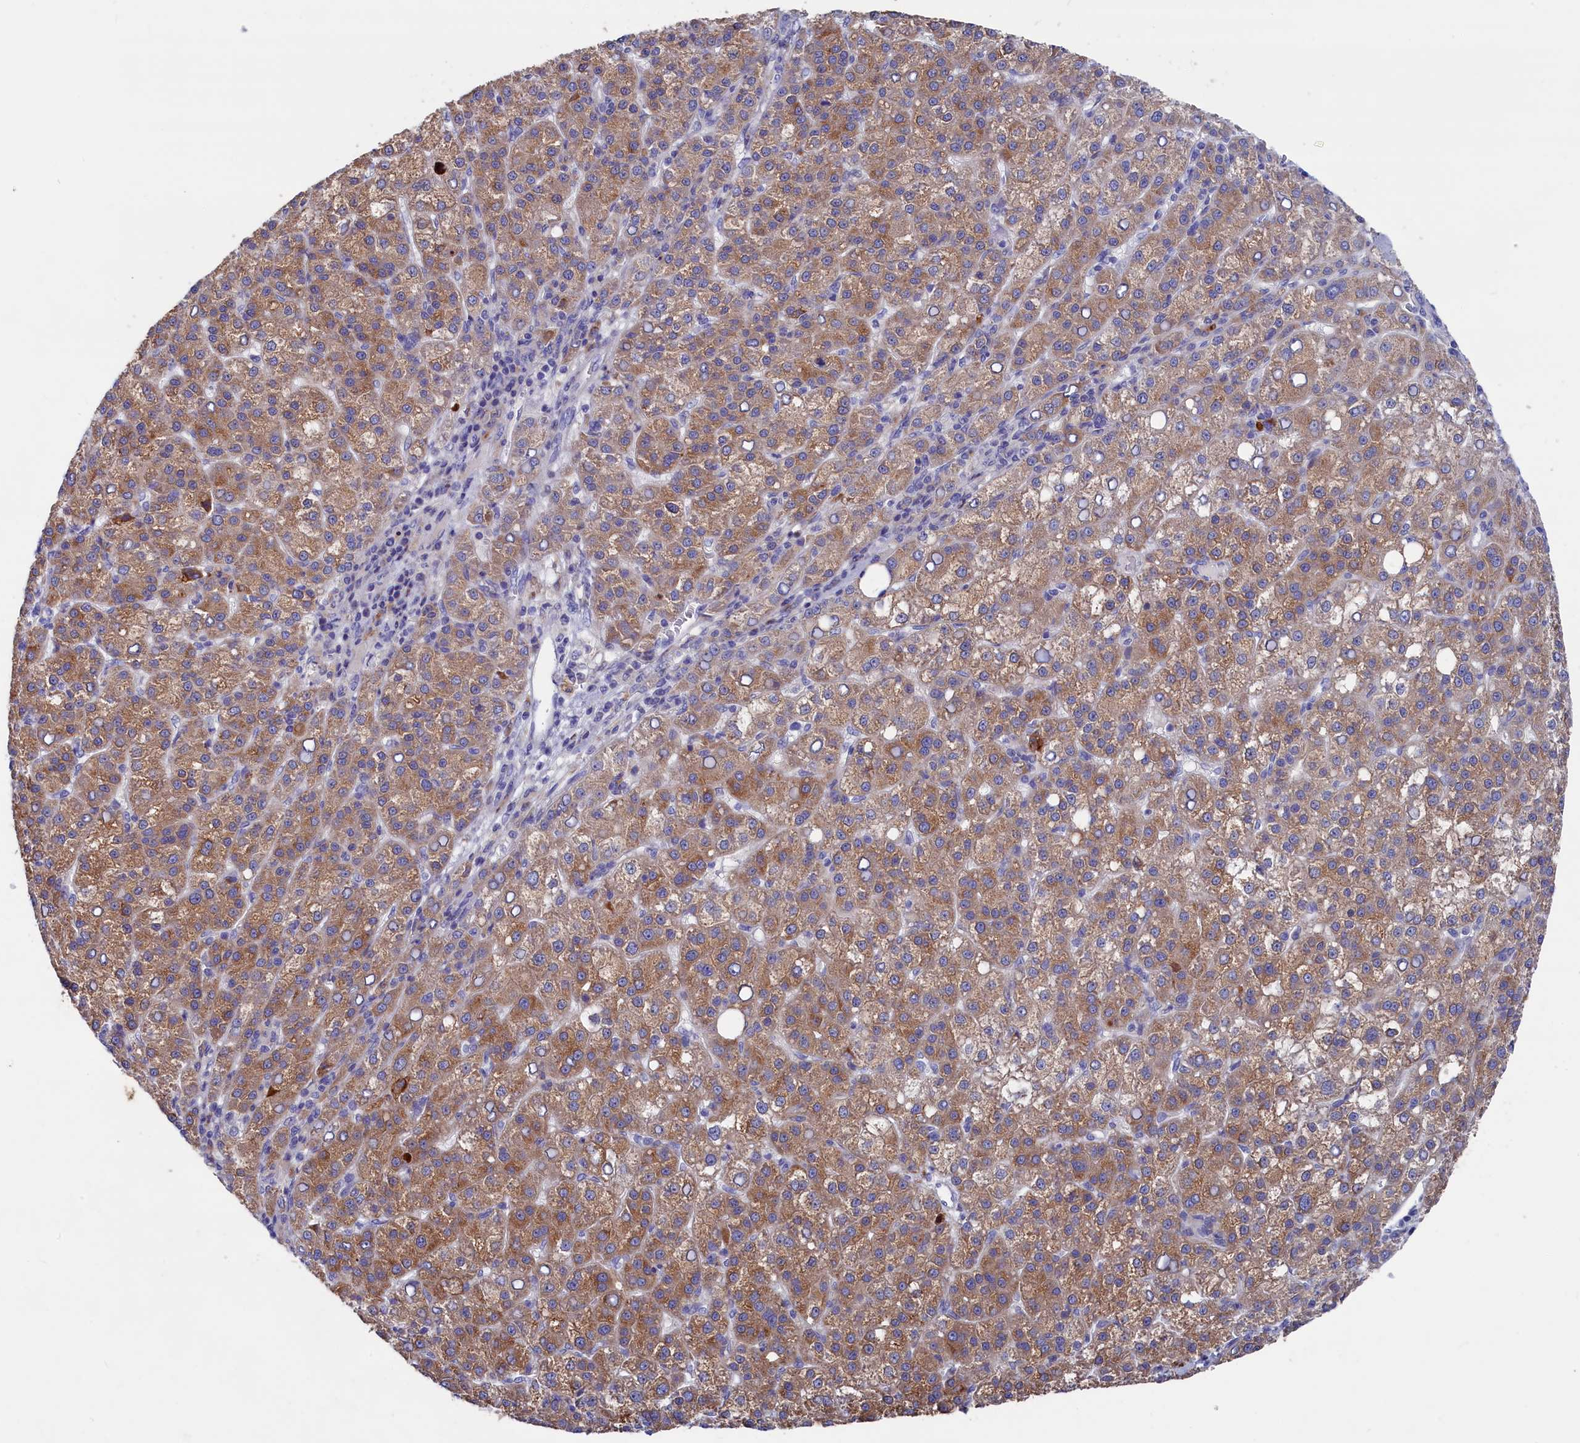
{"staining": {"intensity": "moderate", "quantity": ">75%", "location": "cytoplasmic/membranous"}, "tissue": "liver cancer", "cell_type": "Tumor cells", "image_type": "cancer", "snomed": [{"axis": "morphology", "description": "Carcinoma, Hepatocellular, NOS"}, {"axis": "topography", "description": "Liver"}], "caption": "Immunohistochemical staining of human liver hepatocellular carcinoma reveals medium levels of moderate cytoplasmic/membranous protein positivity in about >75% of tumor cells.", "gene": "NUDT7", "patient": {"sex": "female", "age": 58}}